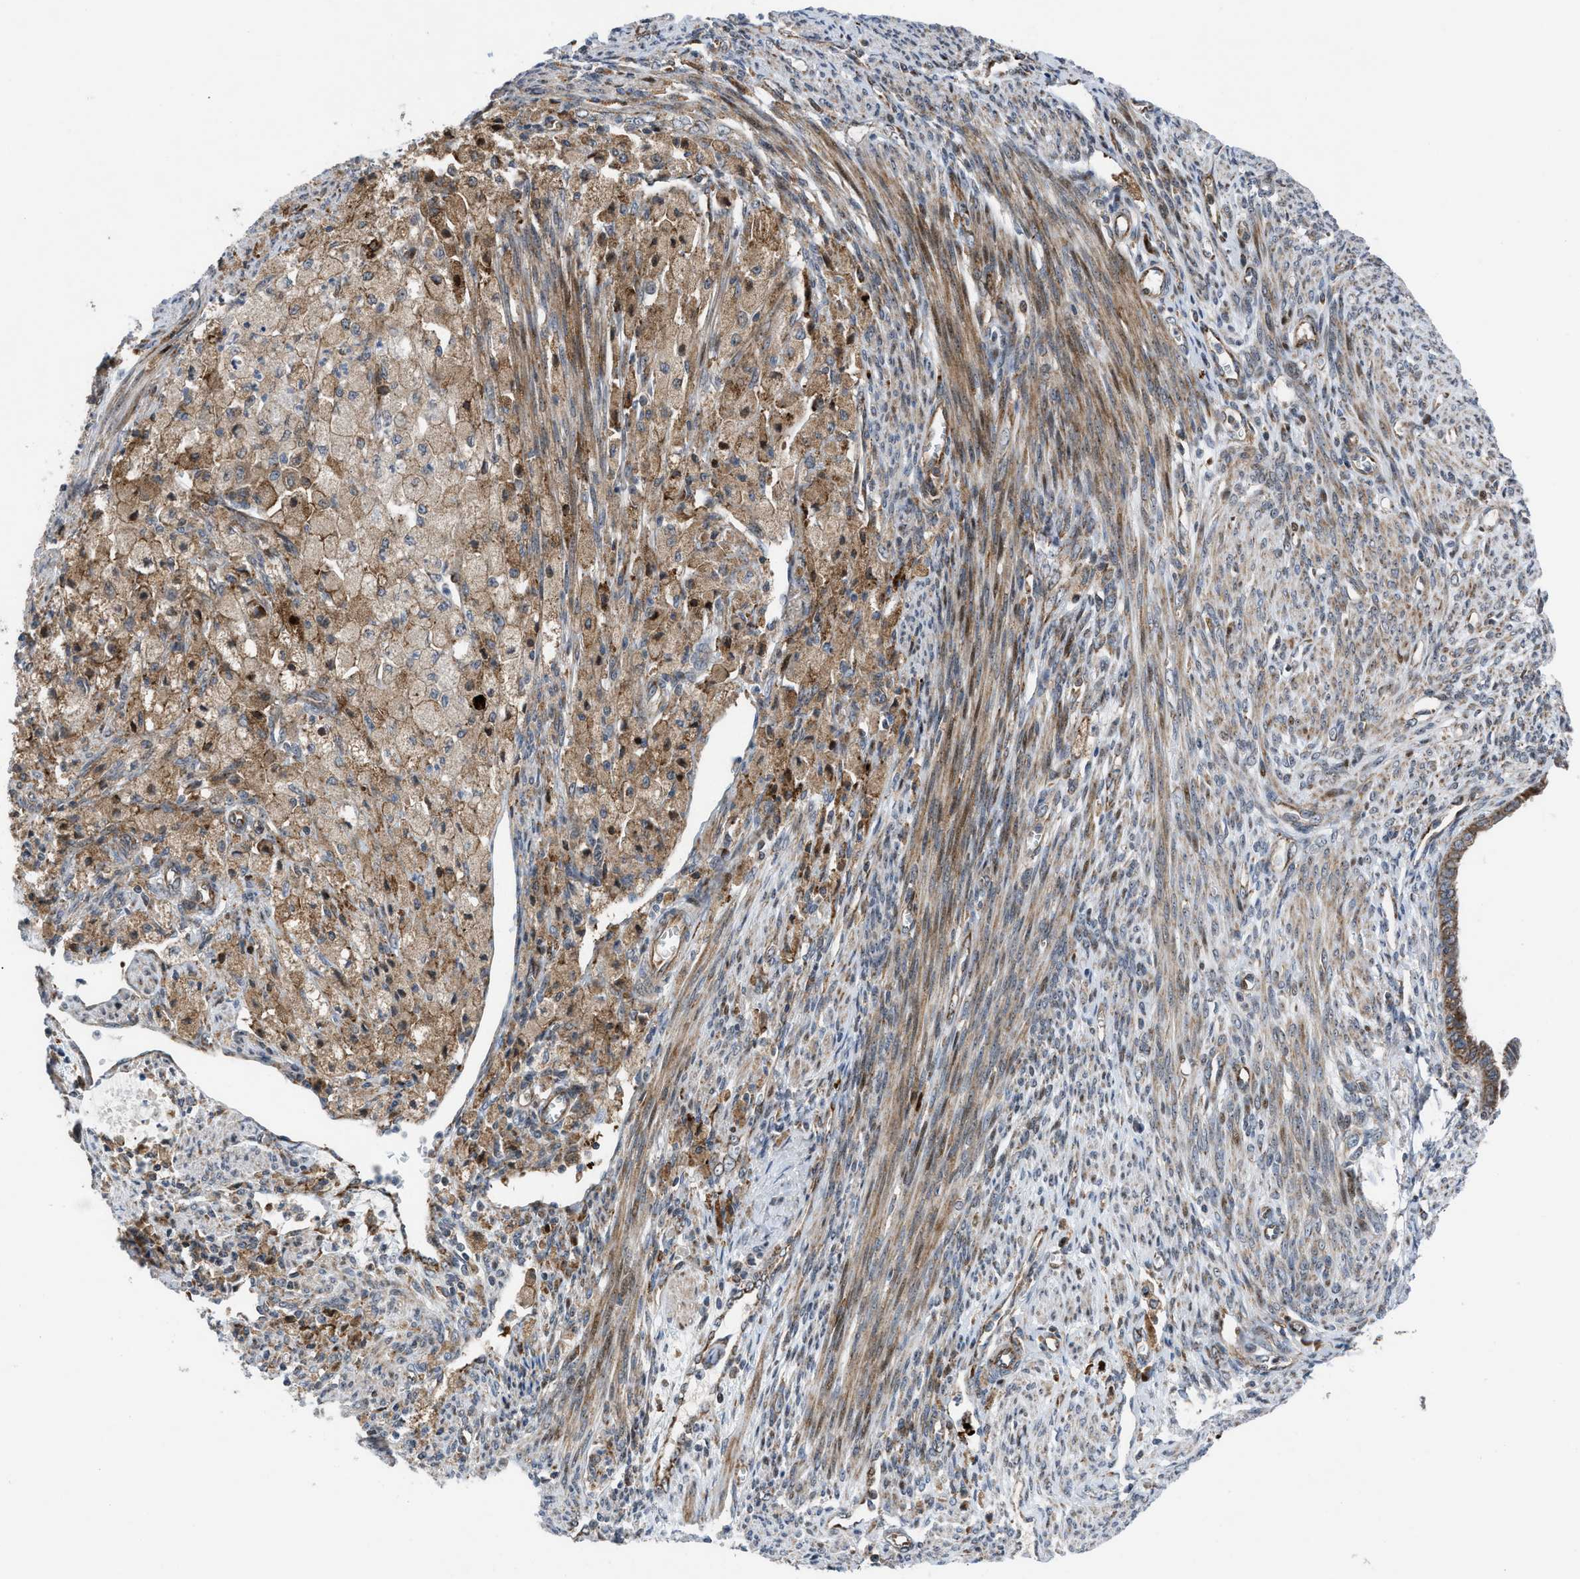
{"staining": {"intensity": "weak", "quantity": ">75%", "location": "cytoplasmic/membranous"}, "tissue": "cervical cancer", "cell_type": "Tumor cells", "image_type": "cancer", "snomed": [{"axis": "morphology", "description": "Normal tissue, NOS"}, {"axis": "morphology", "description": "Adenocarcinoma, NOS"}, {"axis": "topography", "description": "Cervix"}, {"axis": "topography", "description": "Endometrium"}], "caption": "Human cervical cancer stained for a protein (brown) displays weak cytoplasmic/membranous positive positivity in approximately >75% of tumor cells.", "gene": "AP3M2", "patient": {"sex": "female", "age": 86}}